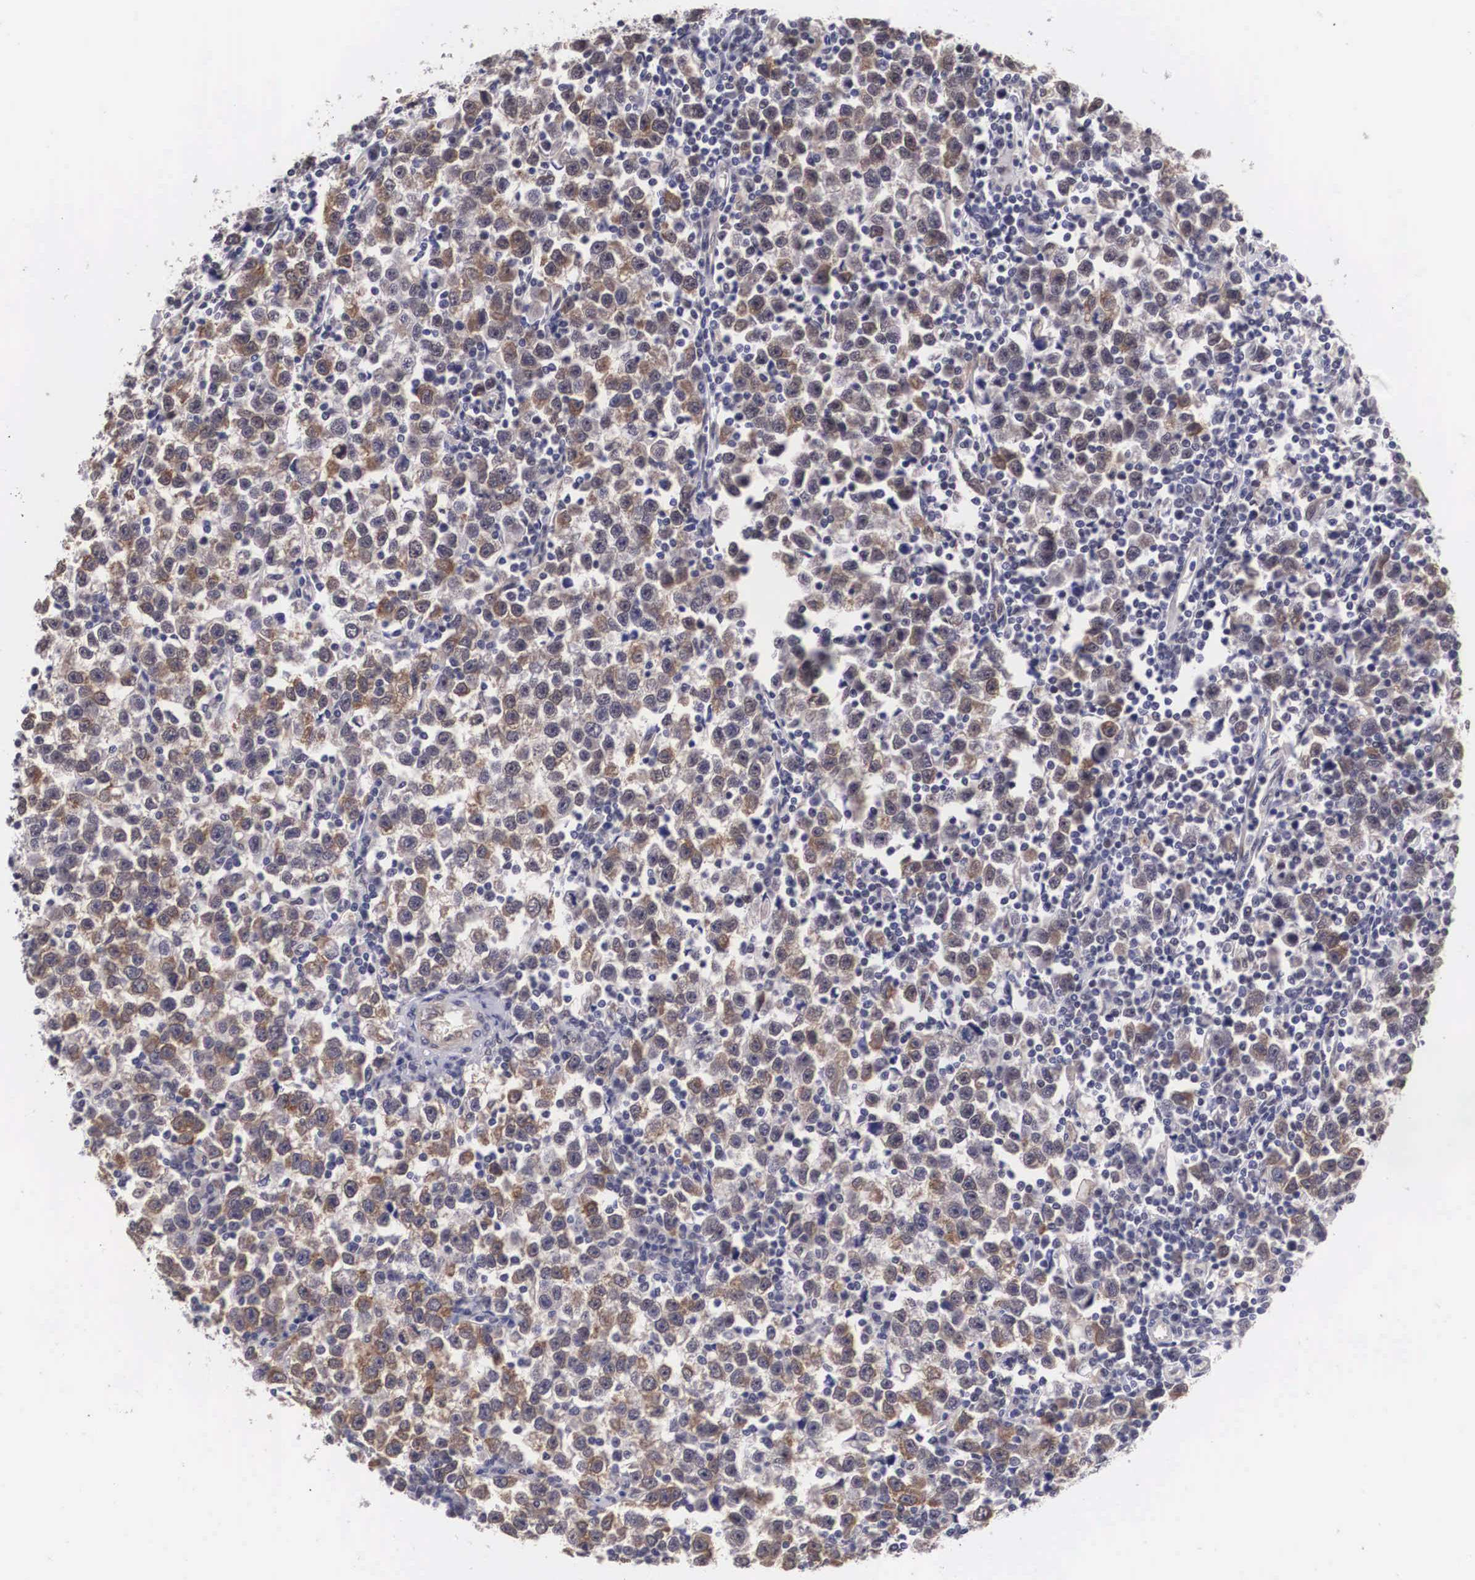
{"staining": {"intensity": "moderate", "quantity": "25%-75%", "location": "cytoplasmic/membranous"}, "tissue": "testis cancer", "cell_type": "Tumor cells", "image_type": "cancer", "snomed": [{"axis": "morphology", "description": "Seminoma, NOS"}, {"axis": "topography", "description": "Testis"}], "caption": "There is medium levels of moderate cytoplasmic/membranous expression in tumor cells of testis cancer, as demonstrated by immunohistochemical staining (brown color).", "gene": "OTX2", "patient": {"sex": "male", "age": 43}}